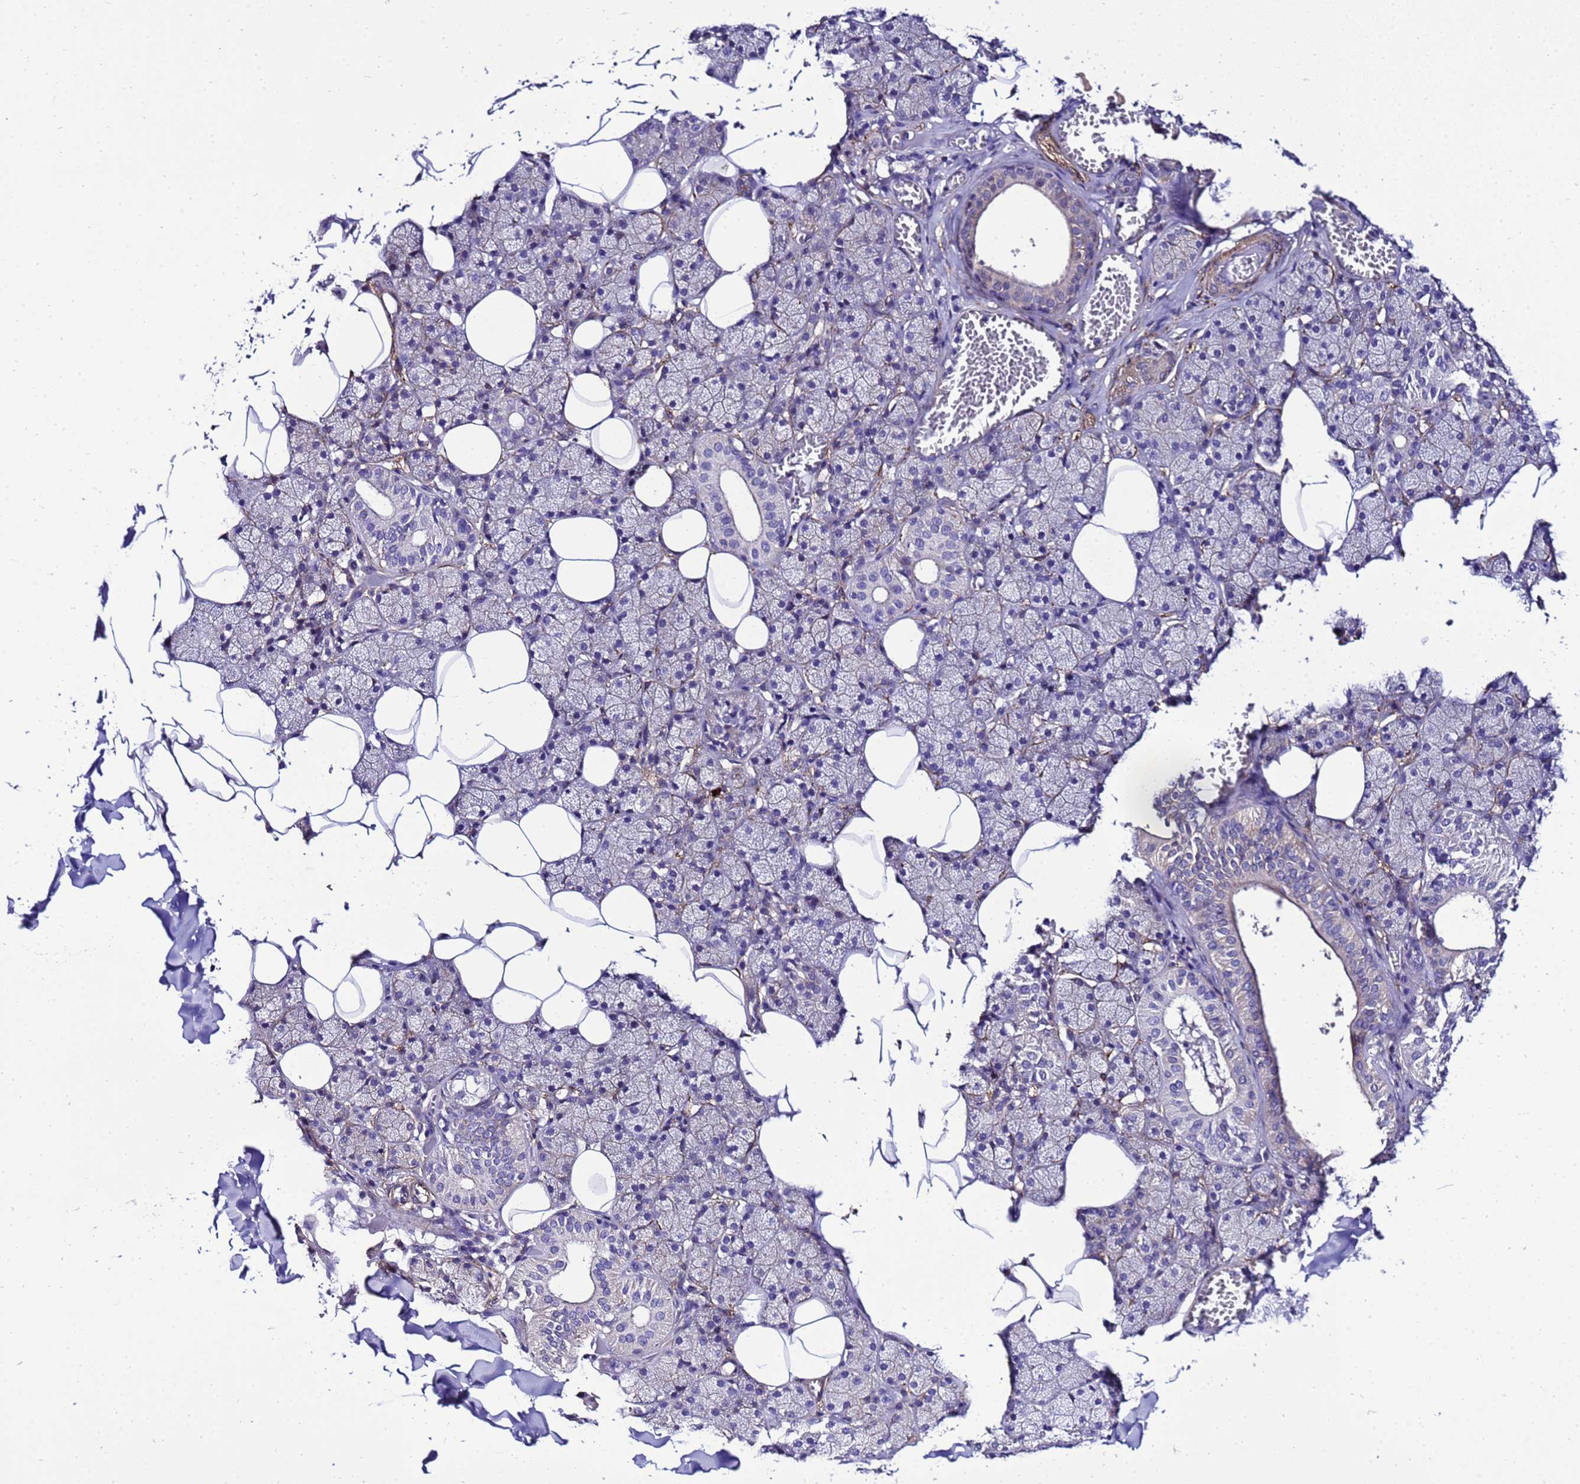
{"staining": {"intensity": "negative", "quantity": "none", "location": "none"}, "tissue": "salivary gland", "cell_type": "Glandular cells", "image_type": "normal", "snomed": [{"axis": "morphology", "description": "Normal tissue, NOS"}, {"axis": "topography", "description": "Salivary gland"}], "caption": "DAB (3,3'-diaminobenzidine) immunohistochemical staining of unremarkable human salivary gland reveals no significant expression in glandular cells. The staining was performed using DAB to visualize the protein expression in brown, while the nuclei were stained in blue with hematoxylin (Magnification: 20x).", "gene": "GZF1", "patient": {"sex": "female", "age": 33}}